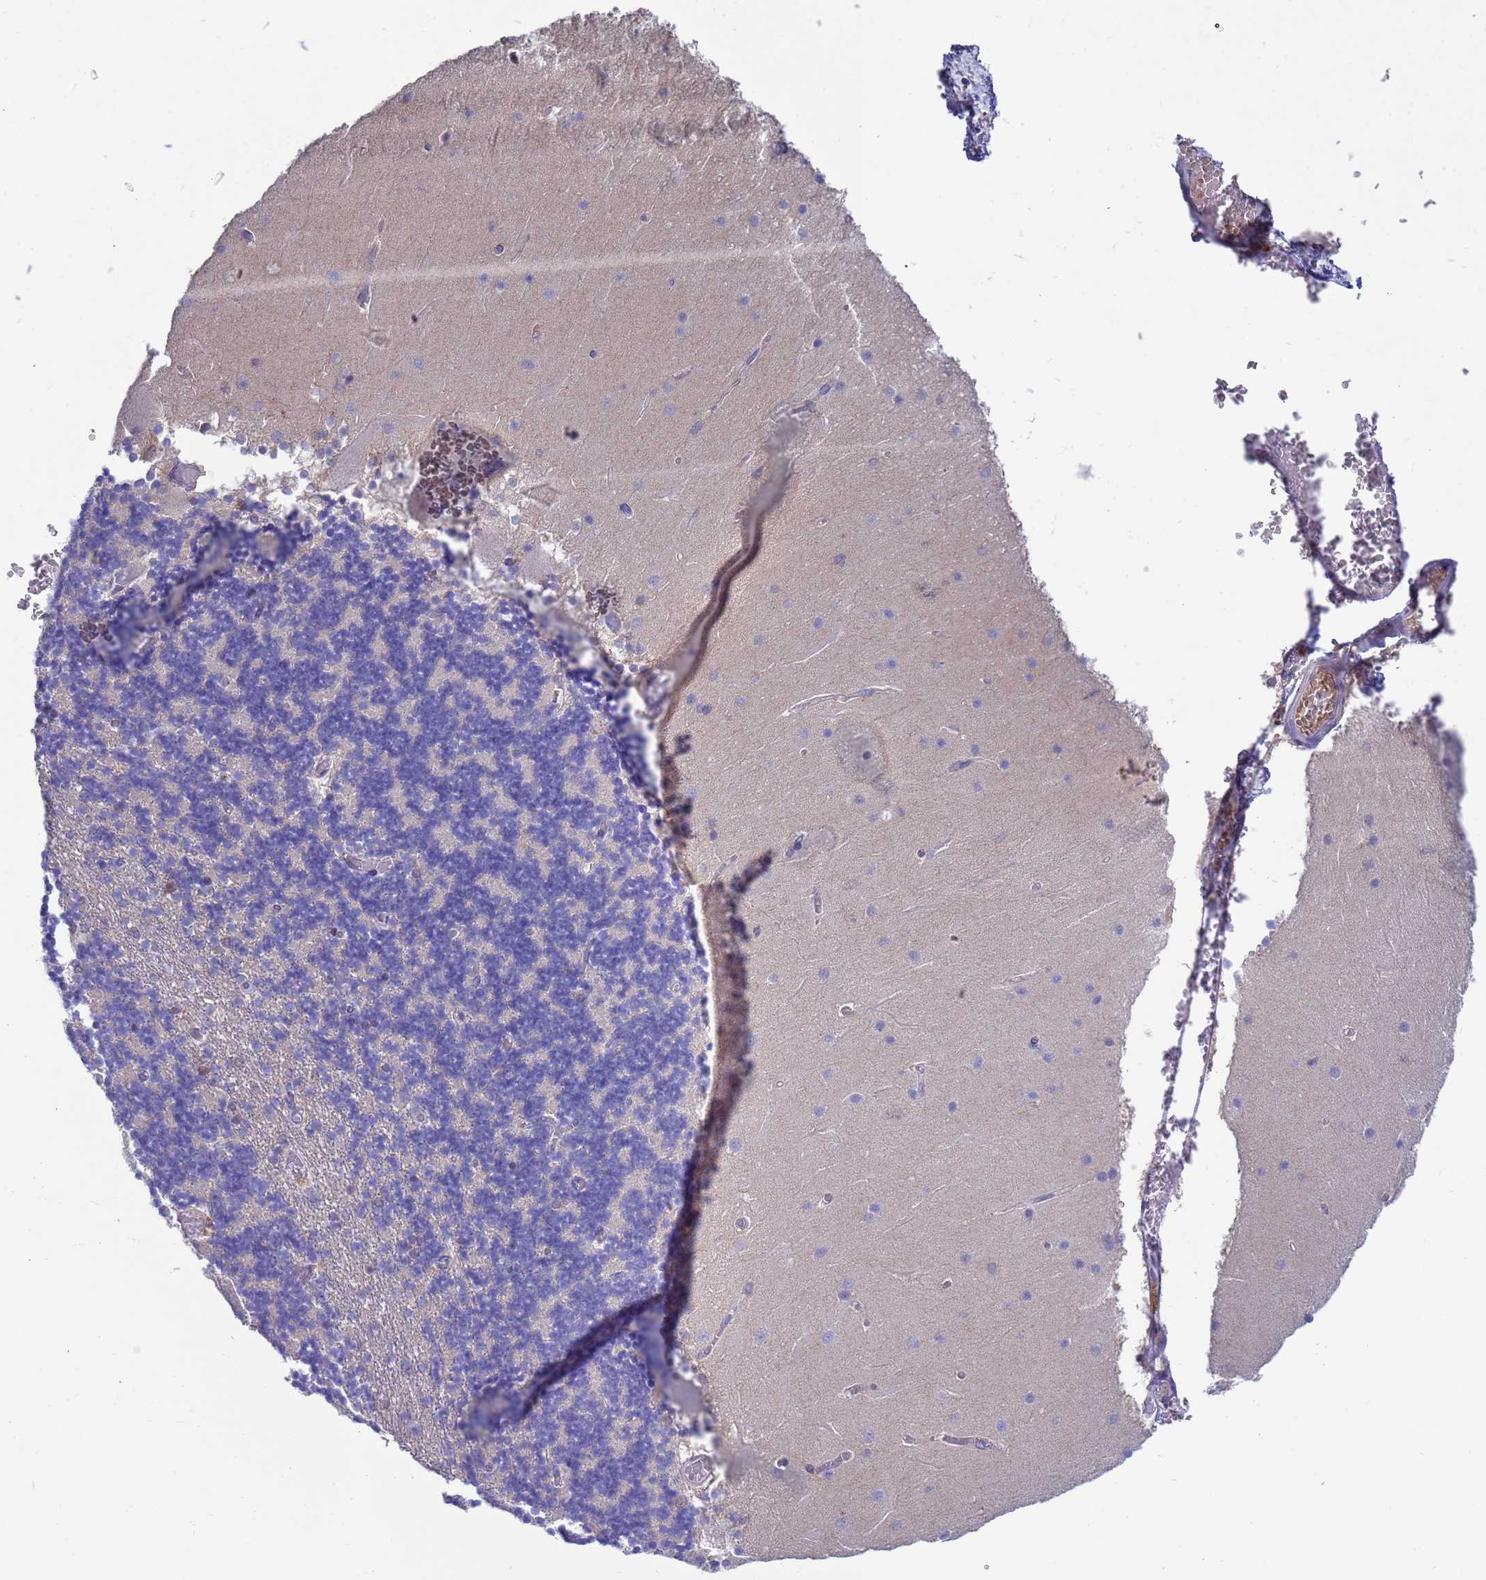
{"staining": {"intensity": "negative", "quantity": "none", "location": "none"}, "tissue": "cerebellum", "cell_type": "Cells in granular layer", "image_type": "normal", "snomed": [{"axis": "morphology", "description": "Normal tissue, NOS"}, {"axis": "topography", "description": "Cerebellum"}], "caption": "A photomicrograph of cerebellum stained for a protein exhibits no brown staining in cells in granular layer. (Stains: DAB immunohistochemistry with hematoxylin counter stain, Microscopy: brightfield microscopy at high magnification).", "gene": "AMPD3", "patient": {"sex": "female", "age": 28}}